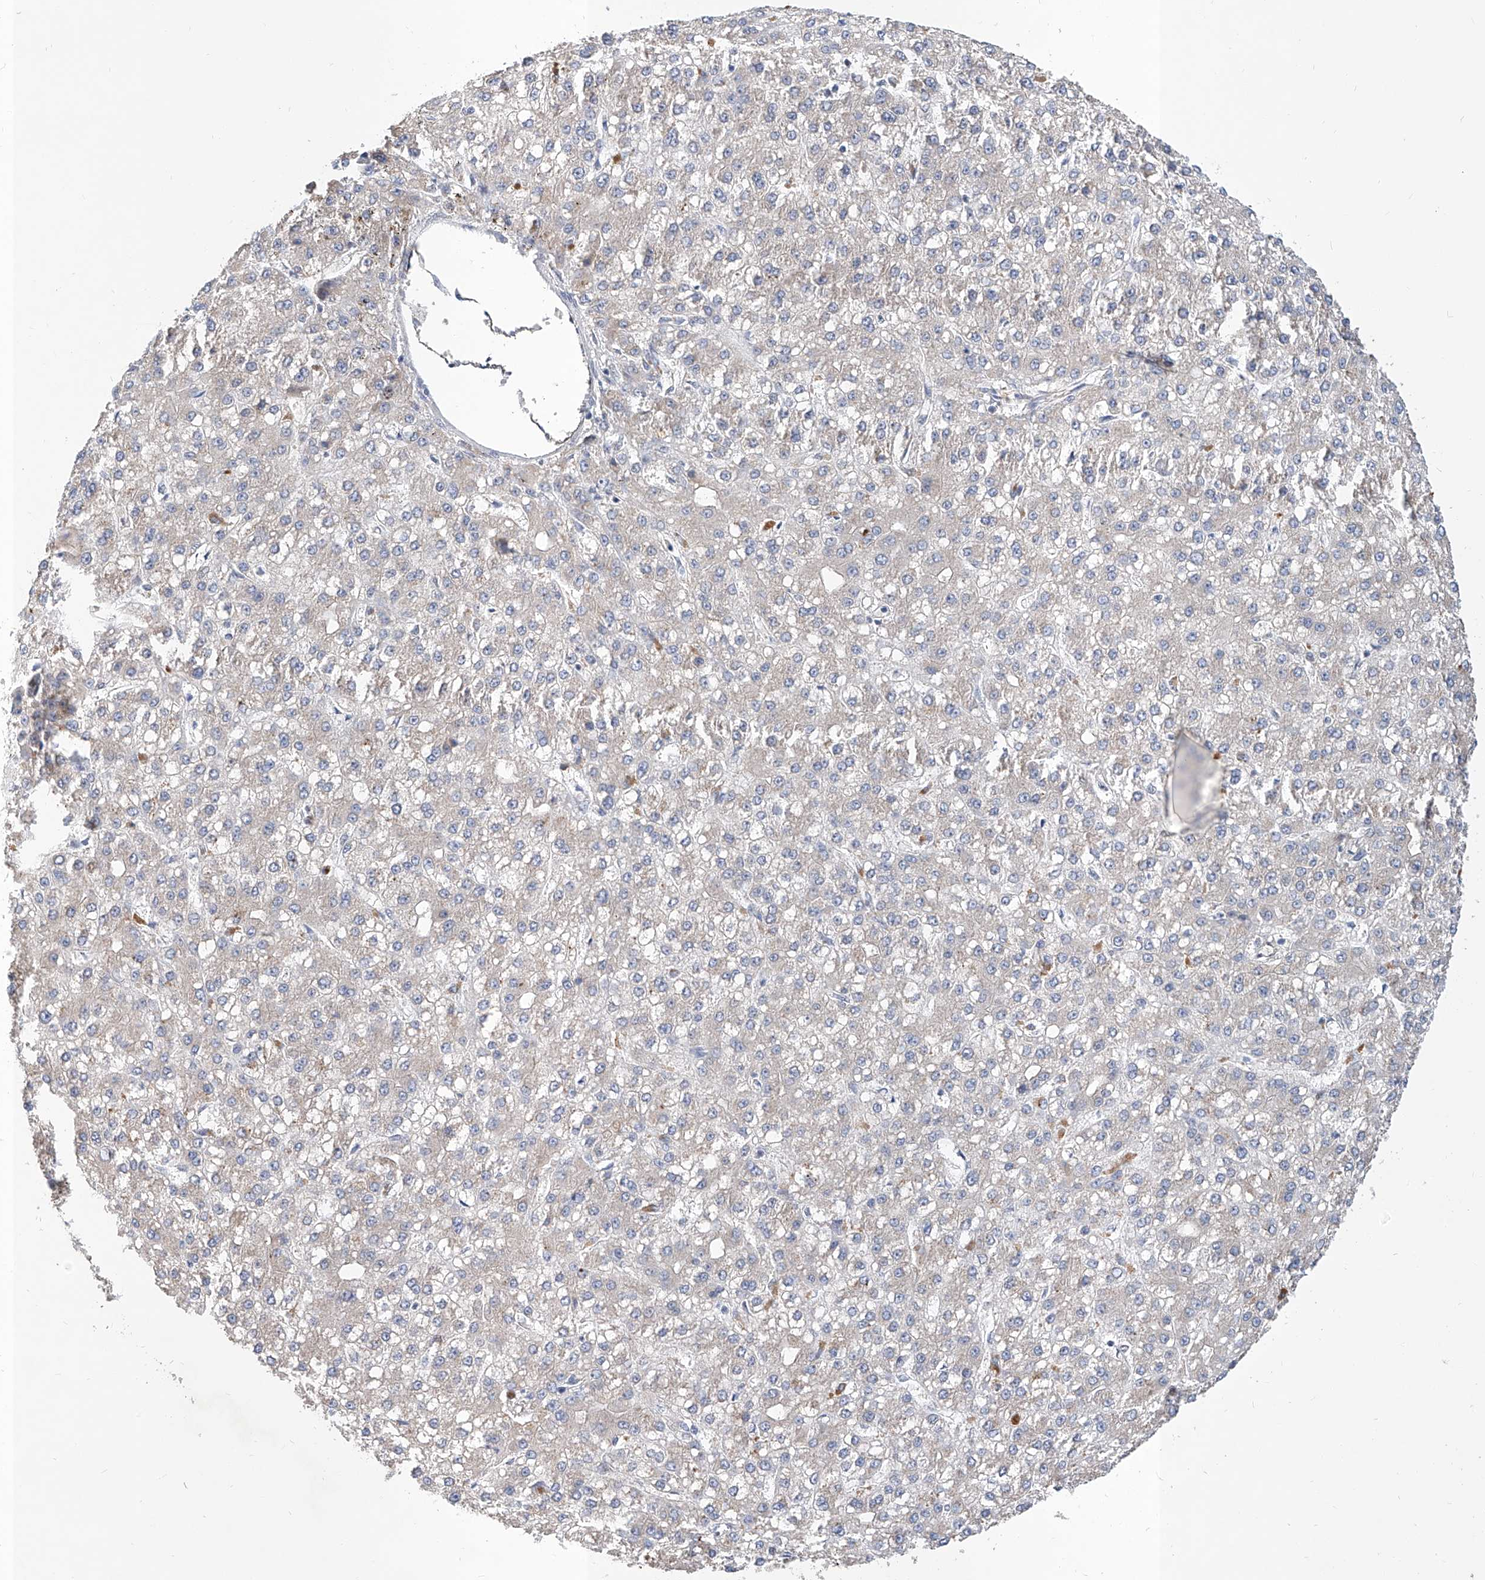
{"staining": {"intensity": "negative", "quantity": "none", "location": "none"}, "tissue": "liver cancer", "cell_type": "Tumor cells", "image_type": "cancer", "snomed": [{"axis": "morphology", "description": "Carcinoma, Hepatocellular, NOS"}, {"axis": "topography", "description": "Liver"}], "caption": "DAB (3,3'-diaminobenzidine) immunohistochemical staining of human hepatocellular carcinoma (liver) exhibits no significant expression in tumor cells. Brightfield microscopy of immunohistochemistry stained with DAB (brown) and hematoxylin (blue), captured at high magnification.", "gene": "CARMIL3", "patient": {"sex": "male", "age": 67}}